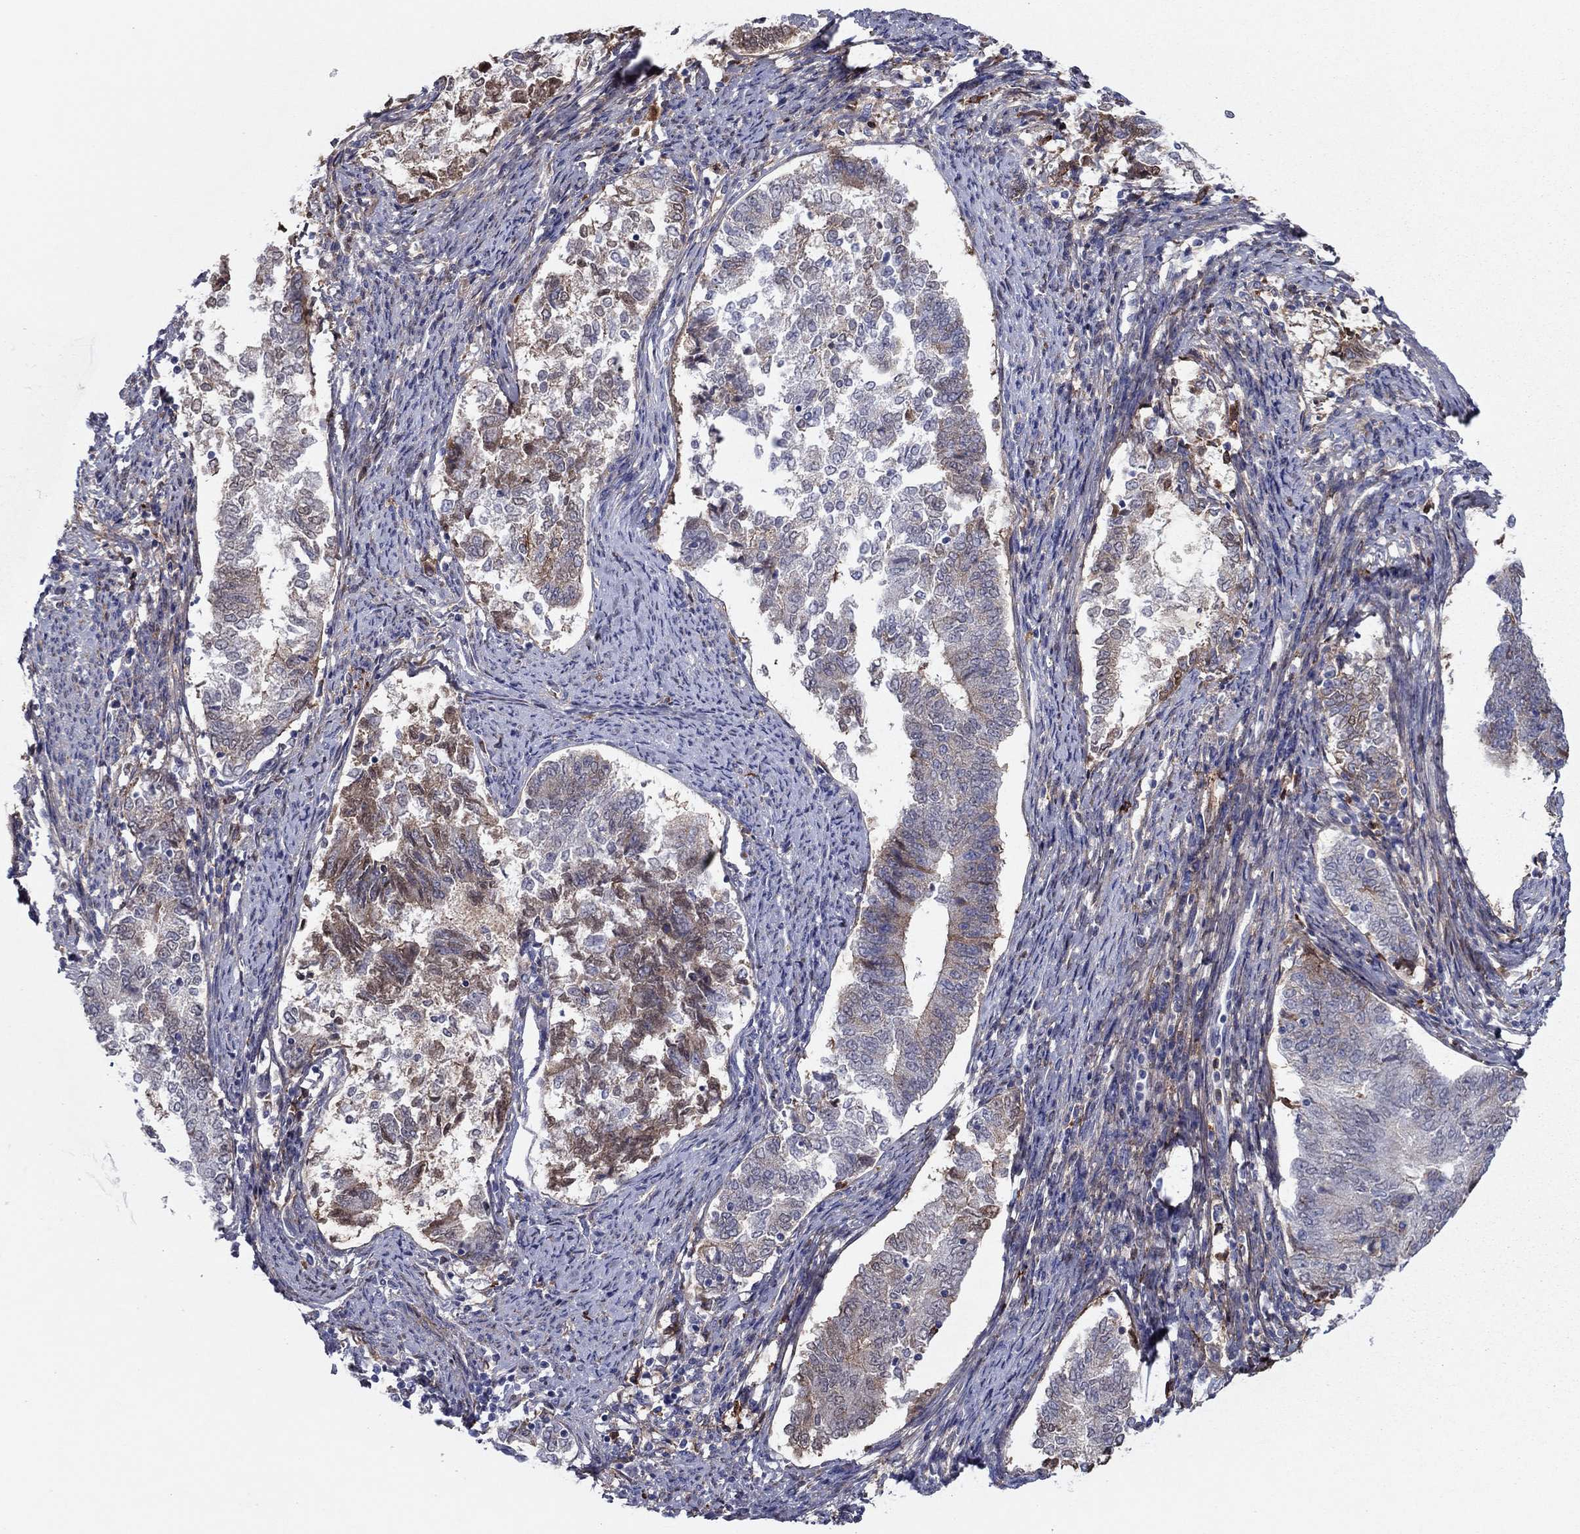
{"staining": {"intensity": "moderate", "quantity": "<25%", "location": "cytoplasmic/membranous"}, "tissue": "endometrial cancer", "cell_type": "Tumor cells", "image_type": "cancer", "snomed": [{"axis": "morphology", "description": "Adenocarcinoma, NOS"}, {"axis": "topography", "description": "Endometrium"}], "caption": "DAB (3,3'-diaminobenzidine) immunohistochemical staining of adenocarcinoma (endometrial) shows moderate cytoplasmic/membranous protein staining in approximately <25% of tumor cells.", "gene": "HPX", "patient": {"sex": "female", "age": 65}}